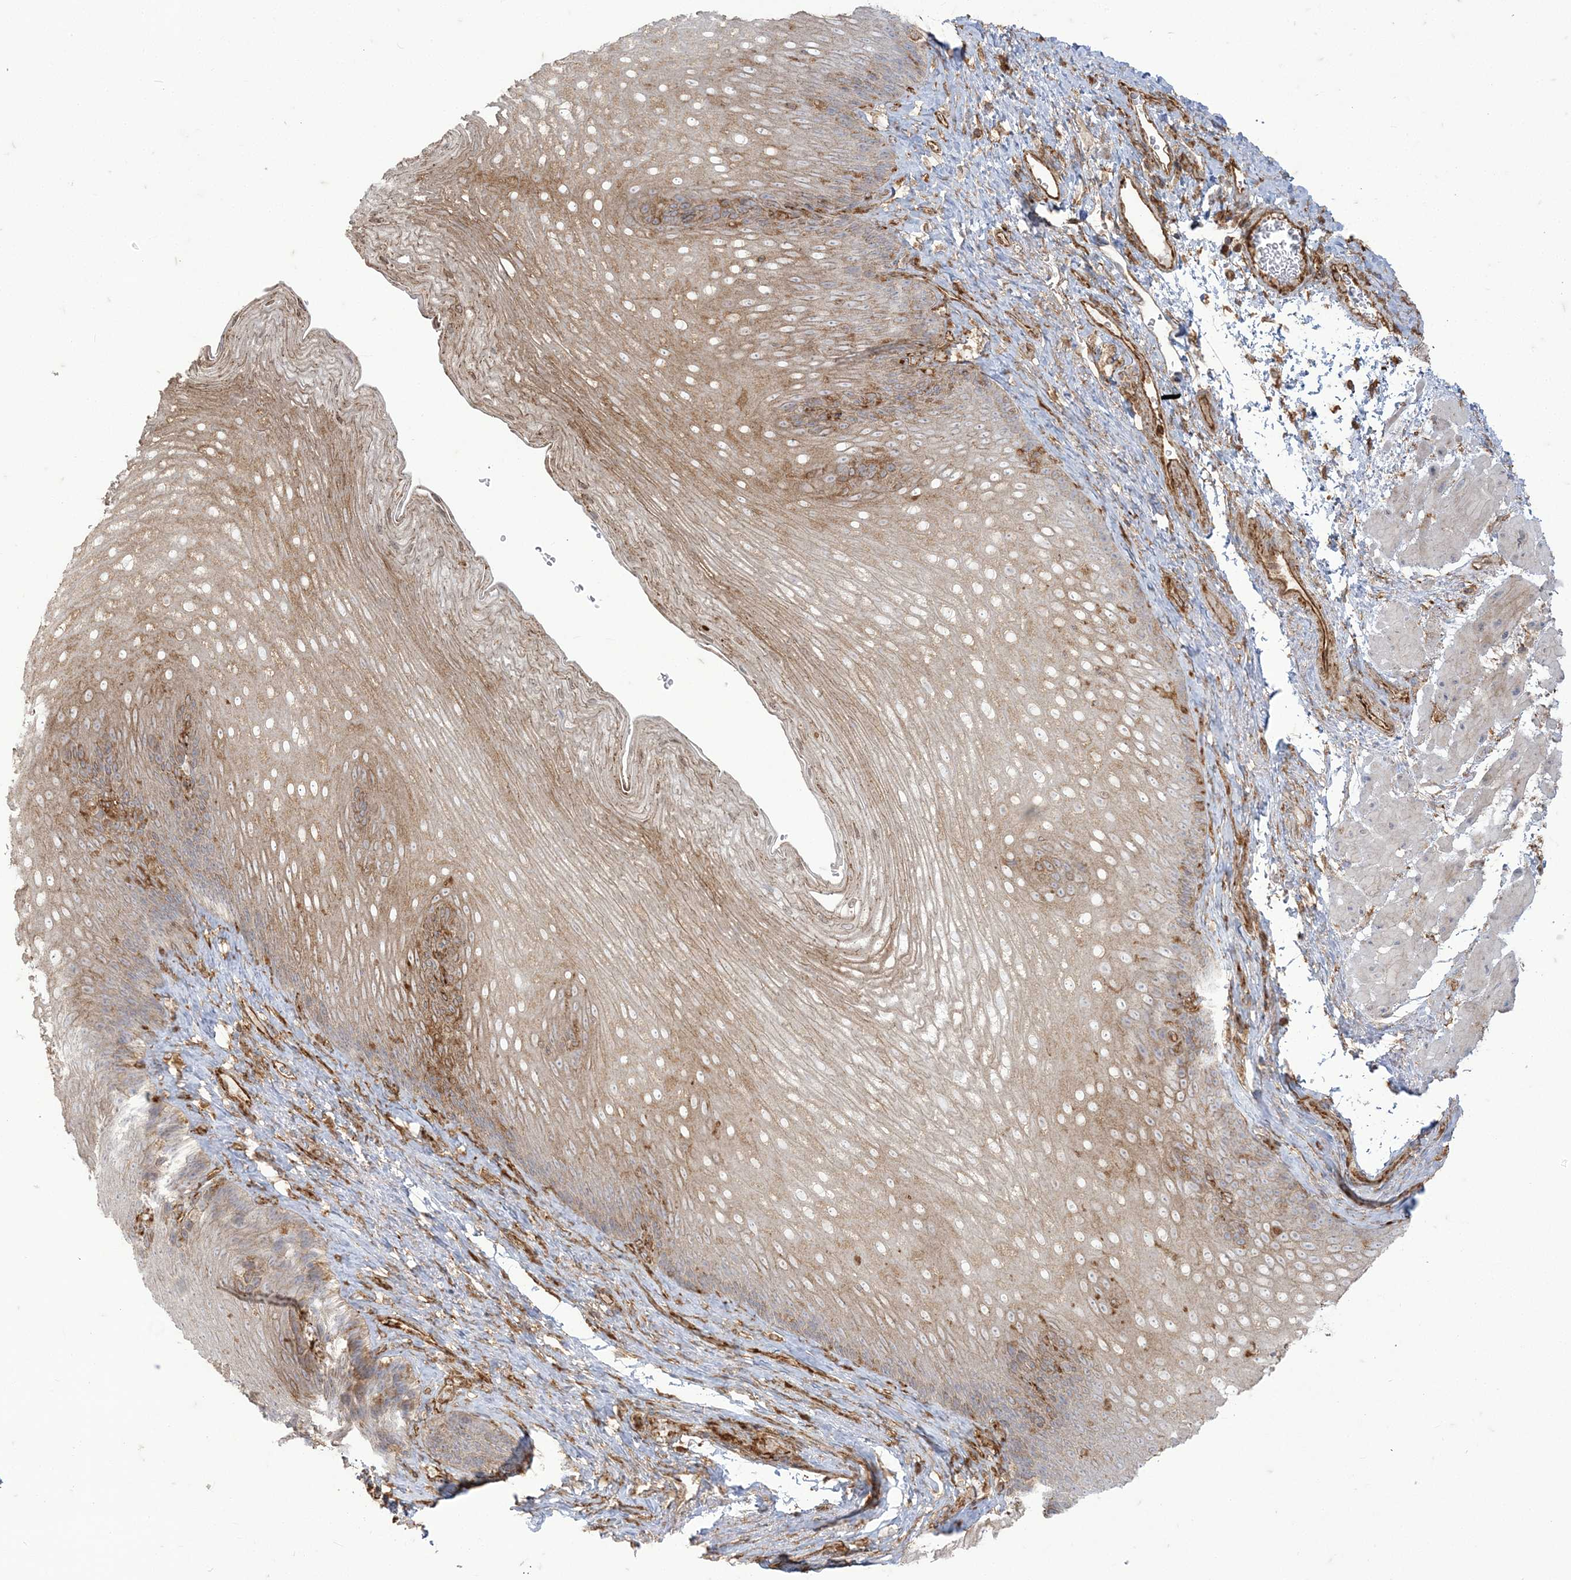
{"staining": {"intensity": "moderate", "quantity": "25%-75%", "location": "cytoplasmic/membranous"}, "tissue": "esophagus", "cell_type": "Squamous epithelial cells", "image_type": "normal", "snomed": [{"axis": "morphology", "description": "Normal tissue, NOS"}, {"axis": "topography", "description": "Esophagus"}], "caption": "Protein expression analysis of normal esophagus reveals moderate cytoplasmic/membranous staining in approximately 25%-75% of squamous epithelial cells. (DAB (3,3'-diaminobenzidine) IHC, brown staining for protein, blue staining for nuclei).", "gene": "DERL3", "patient": {"sex": "female", "age": 66}}